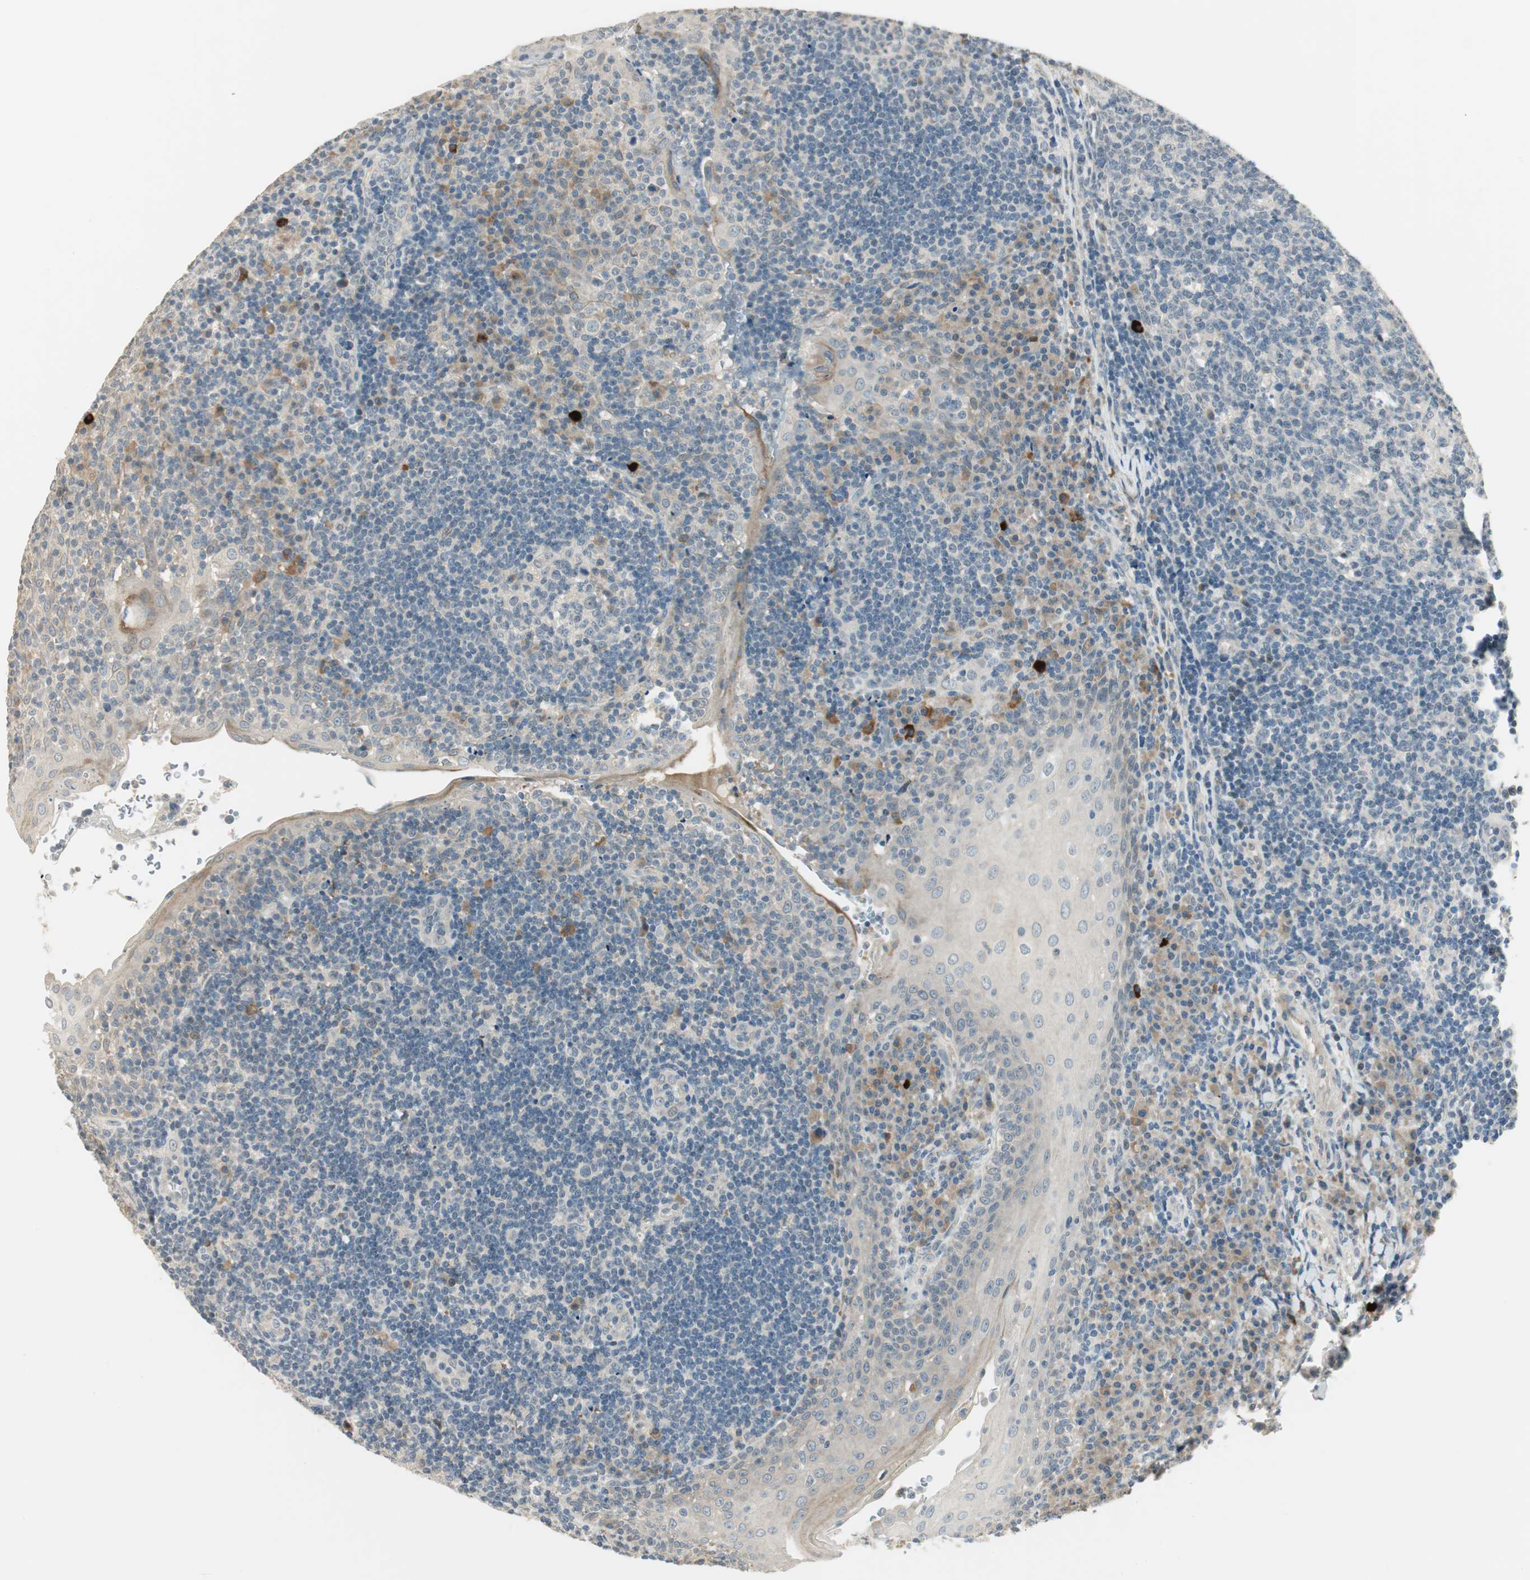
{"staining": {"intensity": "negative", "quantity": "none", "location": "none"}, "tissue": "tonsil", "cell_type": "Germinal center cells", "image_type": "normal", "snomed": [{"axis": "morphology", "description": "Normal tissue, NOS"}, {"axis": "topography", "description": "Tonsil"}], "caption": "Germinal center cells are negative for brown protein staining in benign tonsil. (Brightfield microscopy of DAB (3,3'-diaminobenzidine) immunohistochemistry (IHC) at high magnification).", "gene": "PCDHB15", "patient": {"sex": "female", "age": 40}}